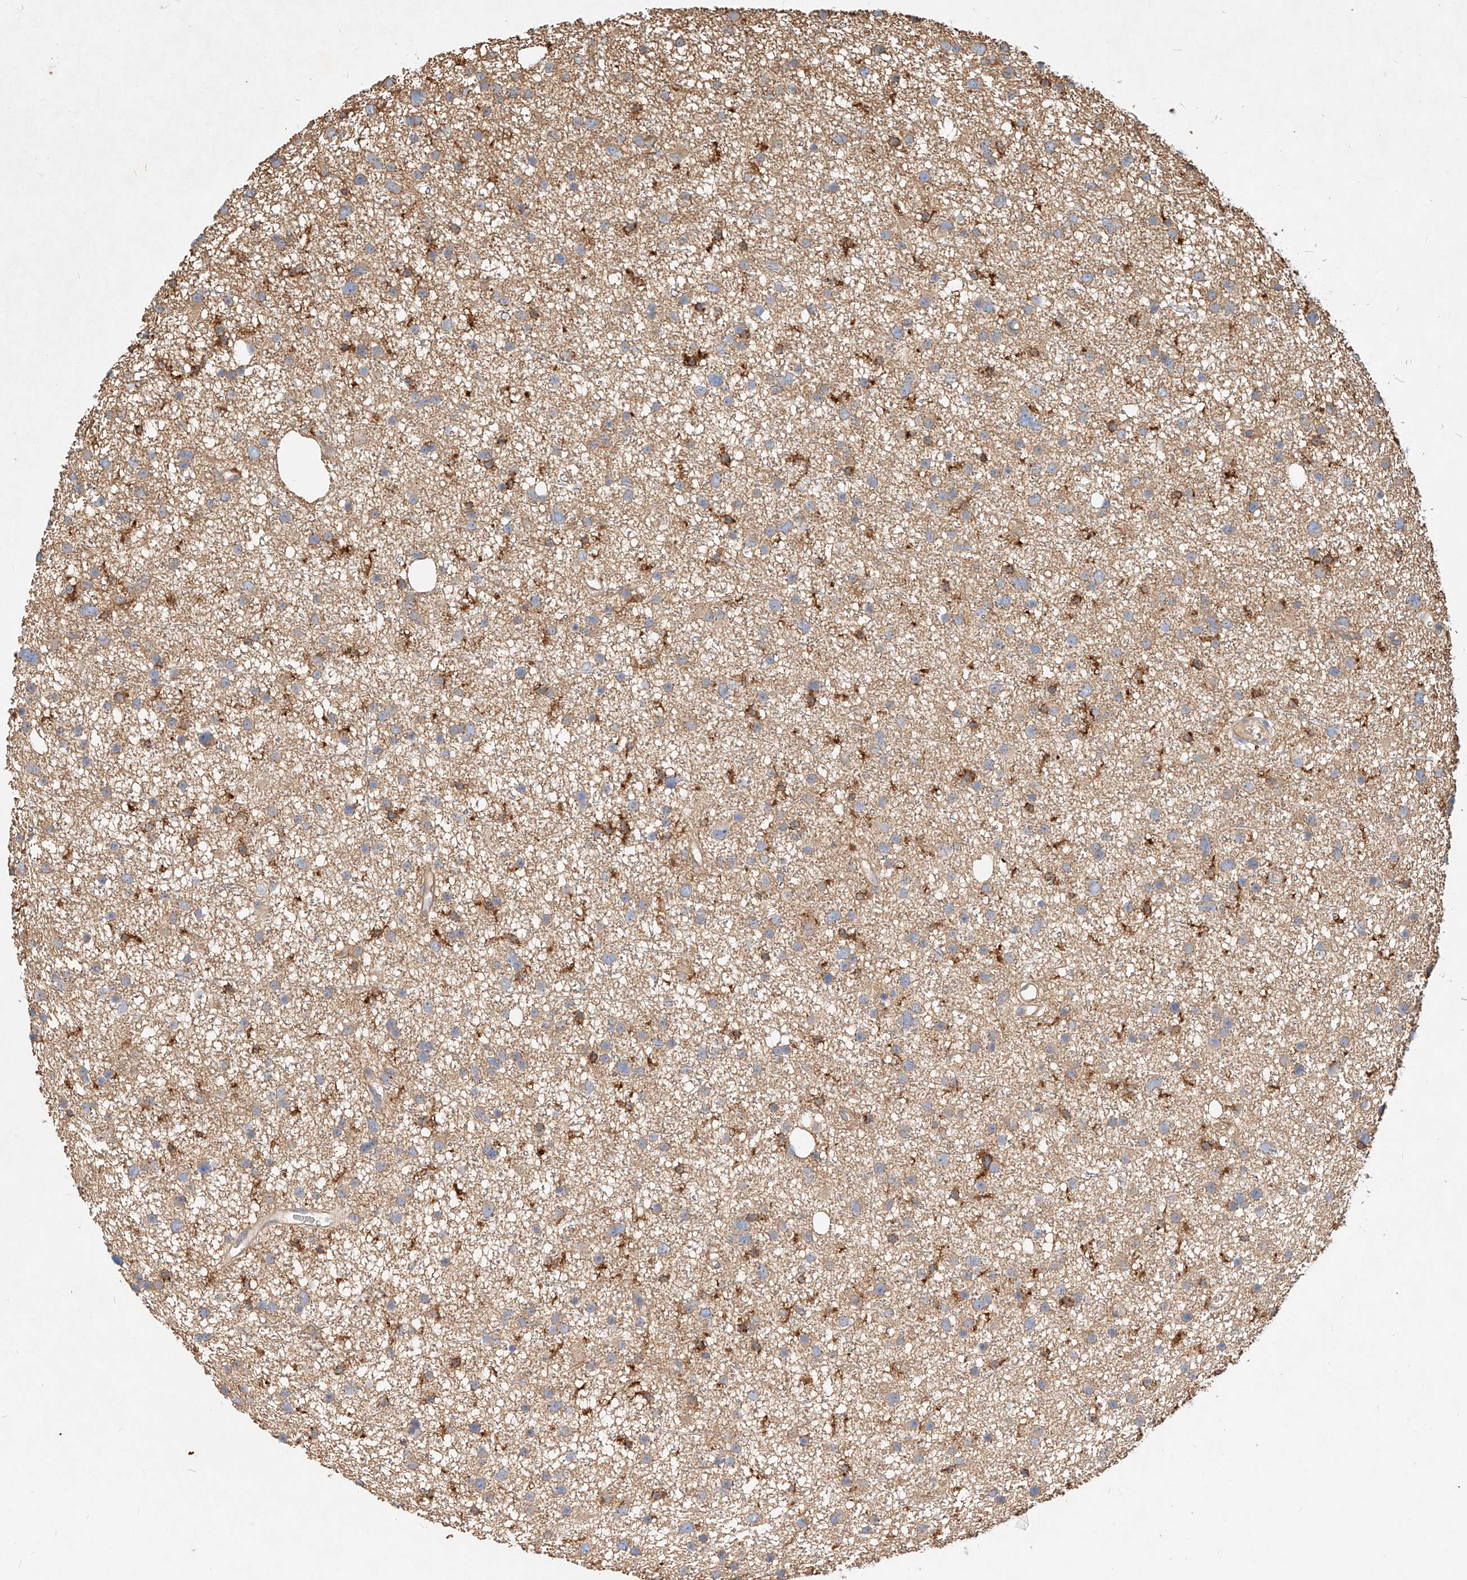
{"staining": {"intensity": "negative", "quantity": "none", "location": "none"}, "tissue": "glioma", "cell_type": "Tumor cells", "image_type": "cancer", "snomed": [{"axis": "morphology", "description": "Glioma, malignant, Low grade"}, {"axis": "topography", "description": "Cerebral cortex"}], "caption": "Tumor cells are negative for protein expression in human malignant low-grade glioma.", "gene": "NFAM1", "patient": {"sex": "female", "age": 39}}